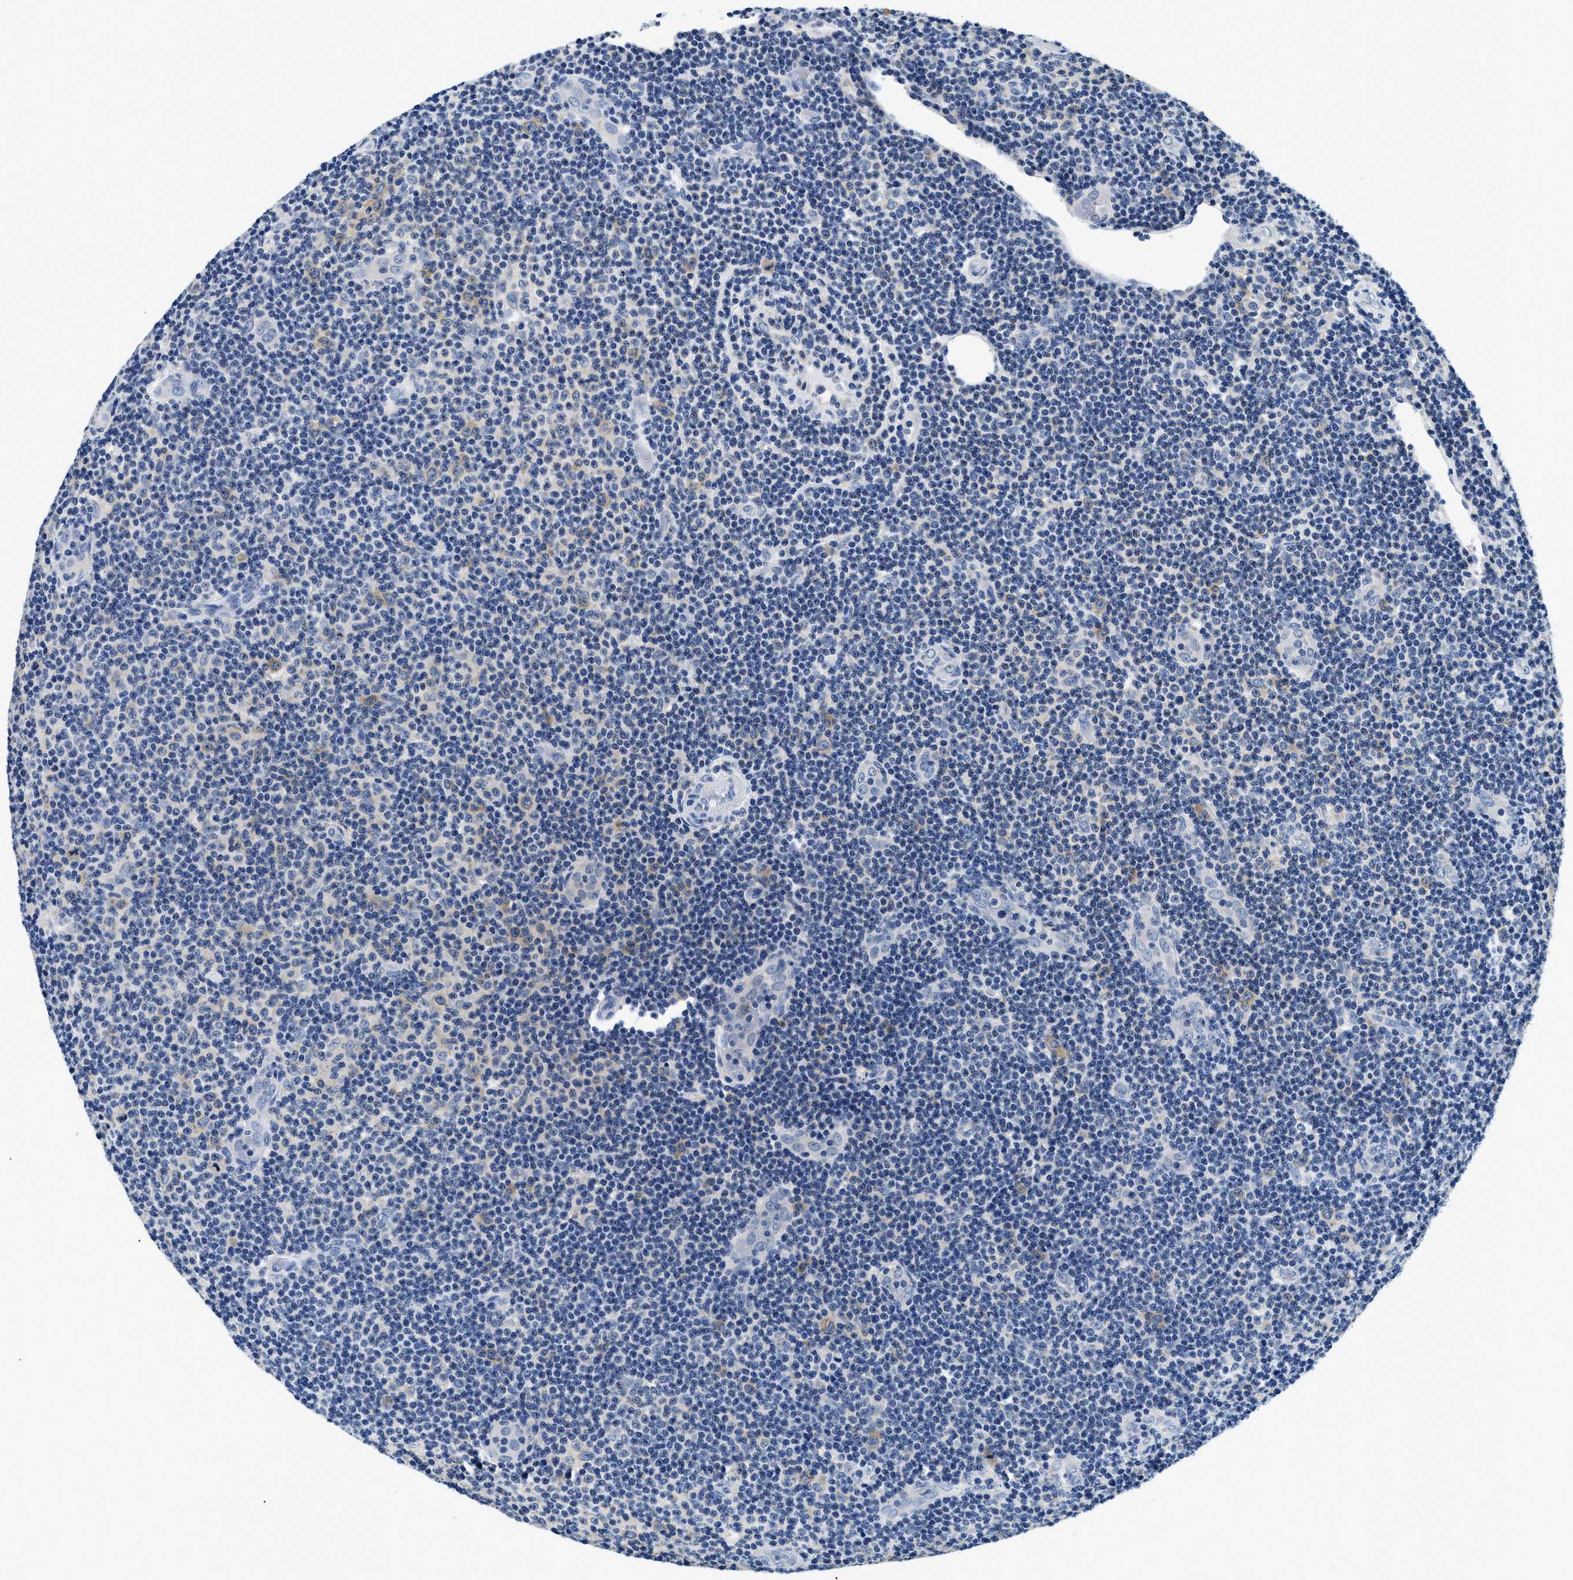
{"staining": {"intensity": "negative", "quantity": "none", "location": "none"}, "tissue": "lymphoma", "cell_type": "Tumor cells", "image_type": "cancer", "snomed": [{"axis": "morphology", "description": "Malignant lymphoma, non-Hodgkin's type, Low grade"}, {"axis": "topography", "description": "Lymph node"}], "caption": "The immunohistochemistry micrograph has no significant staining in tumor cells of malignant lymphoma, non-Hodgkin's type (low-grade) tissue. The staining was performed using DAB to visualize the protein expression in brown, while the nuclei were stained in blue with hematoxylin (Magnification: 20x).", "gene": "MEA1", "patient": {"sex": "male", "age": 83}}